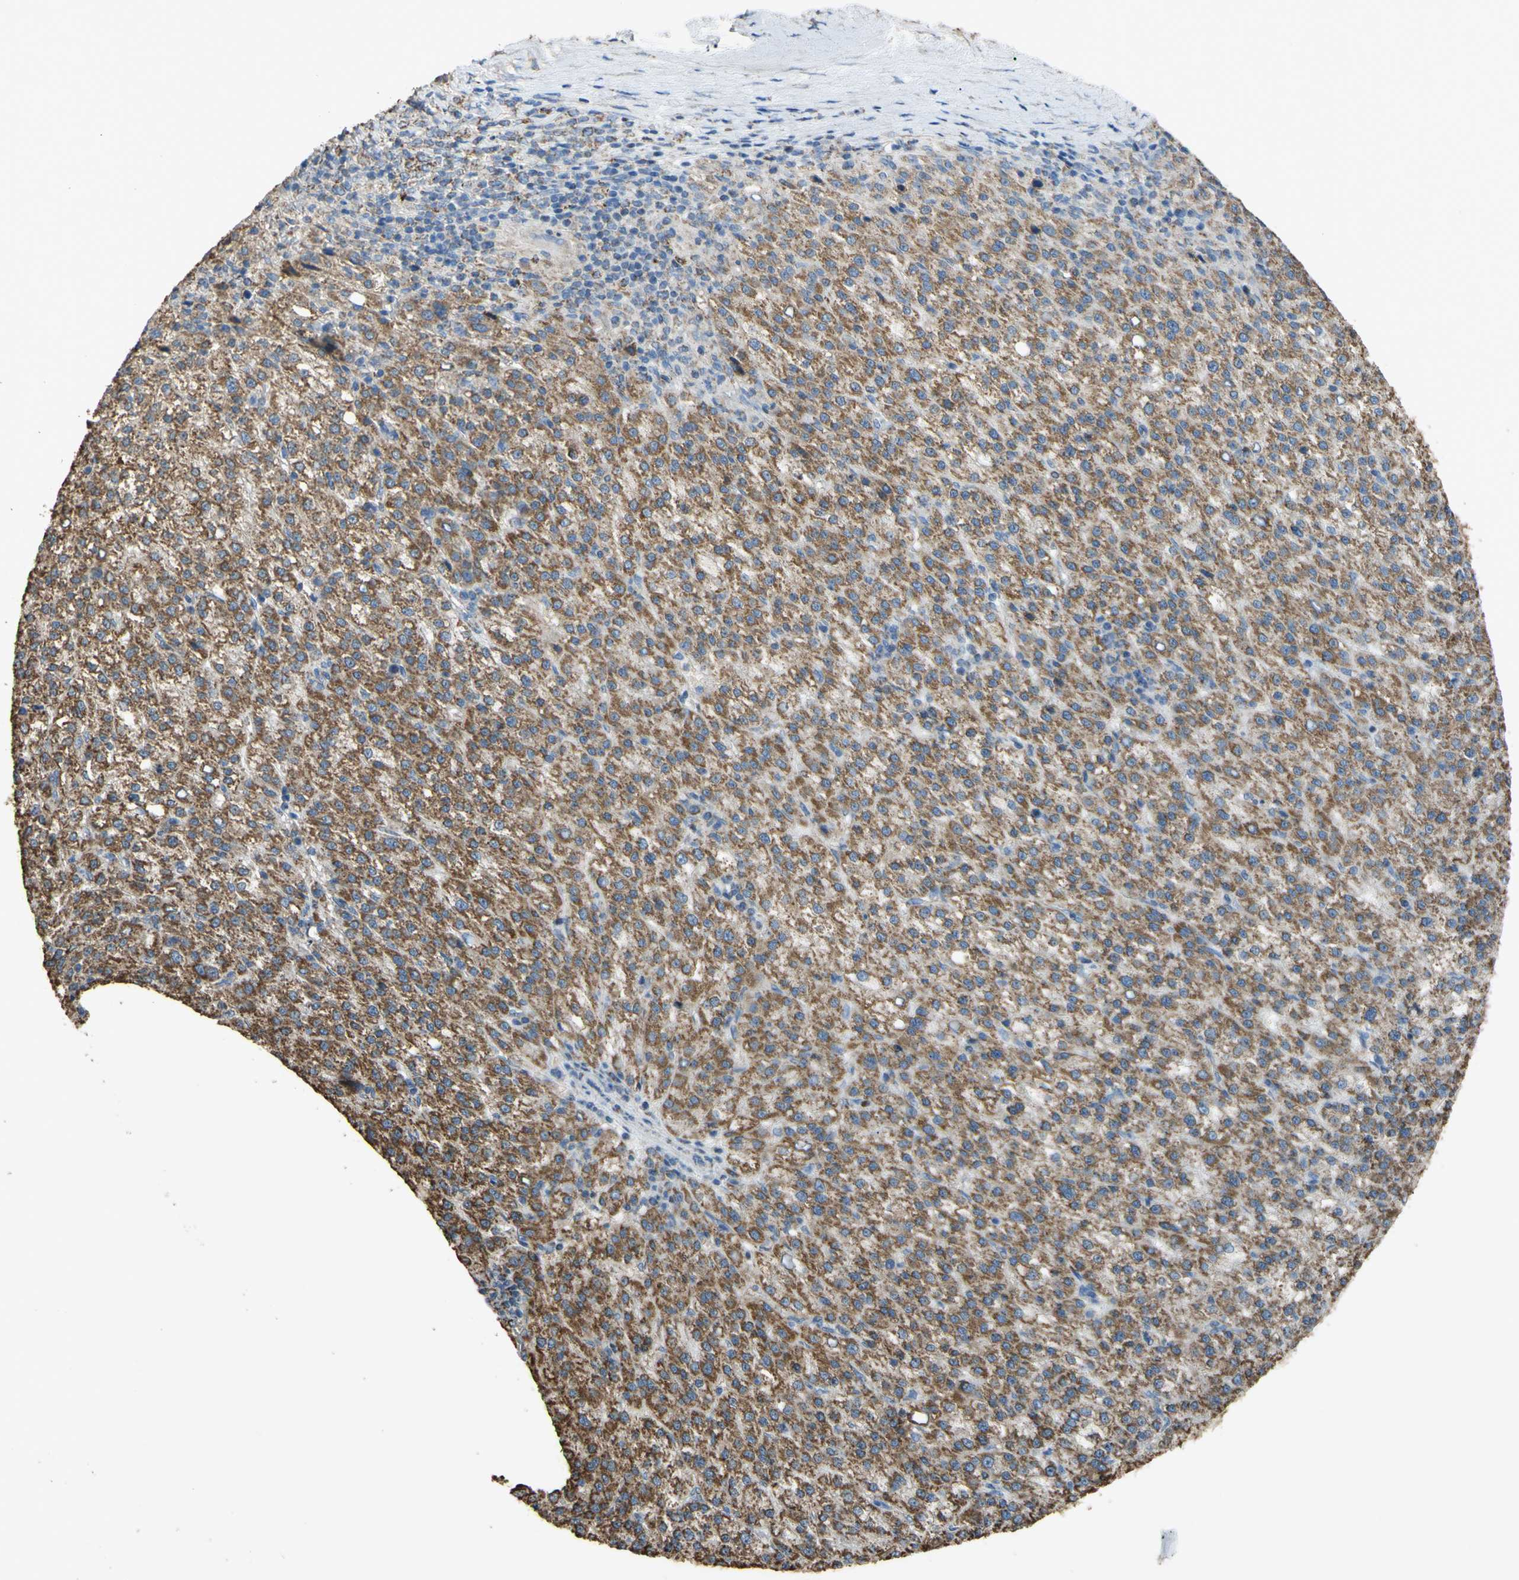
{"staining": {"intensity": "moderate", "quantity": ">75%", "location": "cytoplasmic/membranous"}, "tissue": "liver cancer", "cell_type": "Tumor cells", "image_type": "cancer", "snomed": [{"axis": "morphology", "description": "Carcinoma, Hepatocellular, NOS"}, {"axis": "topography", "description": "Liver"}], "caption": "Immunohistochemical staining of liver cancer shows moderate cytoplasmic/membranous protein staining in approximately >75% of tumor cells.", "gene": "CMKLR2", "patient": {"sex": "female", "age": 58}}